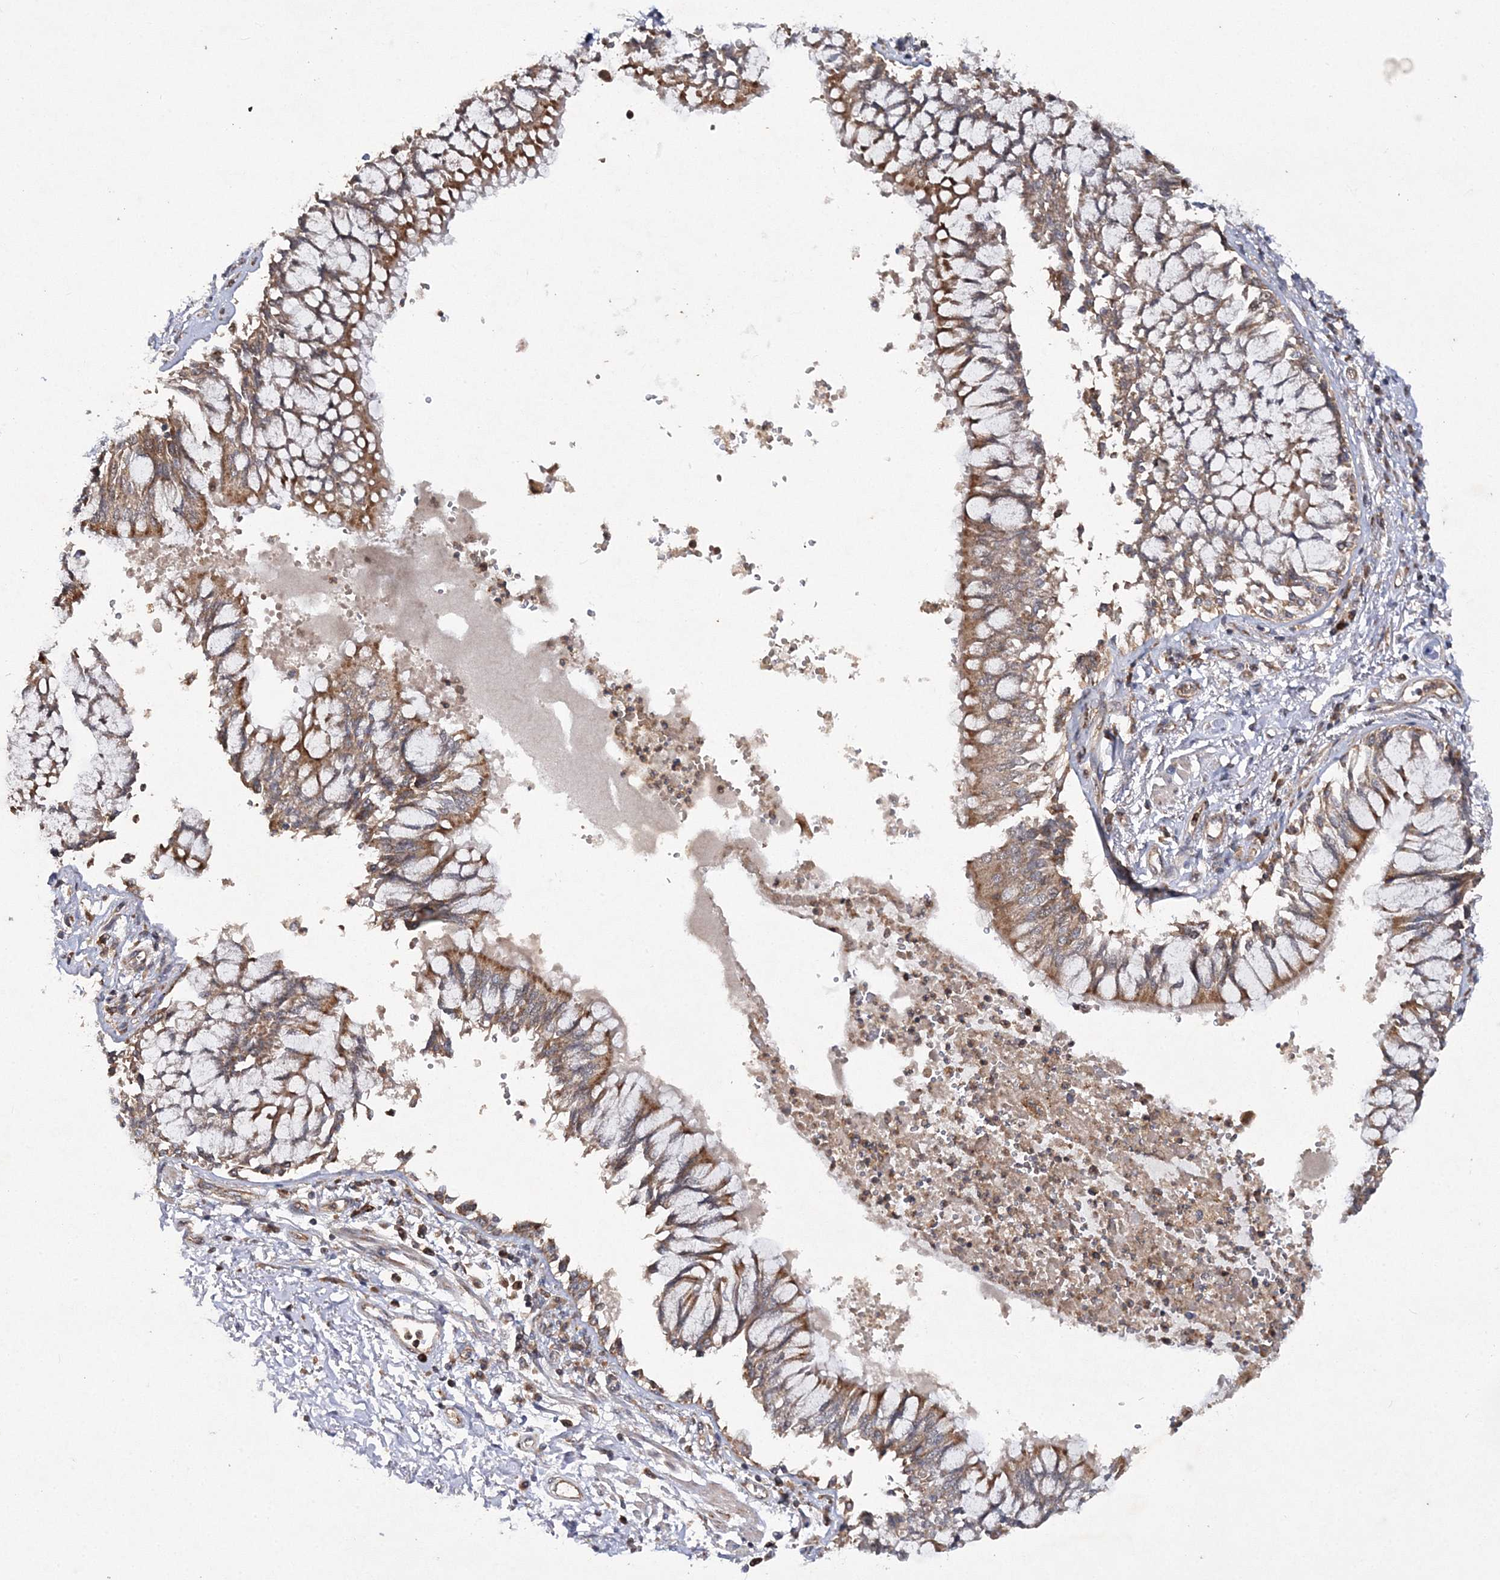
{"staining": {"intensity": "moderate", "quantity": "25%-75%", "location": "cytoplasmic/membranous"}, "tissue": "bronchus", "cell_type": "Respiratory epithelial cells", "image_type": "normal", "snomed": [{"axis": "morphology", "description": "Normal tissue, NOS"}, {"axis": "topography", "description": "Cartilage tissue"}, {"axis": "topography", "description": "Bronchus"}, {"axis": "topography", "description": "Lung"}], "caption": "IHC (DAB (3,3'-diaminobenzidine)) staining of benign human bronchus displays moderate cytoplasmic/membranous protein expression in approximately 25%-75% of respiratory epithelial cells. (Stains: DAB in brown, nuclei in blue, Microscopy: brightfield microscopy at high magnification).", "gene": "DNAJC13", "patient": {"sex": "female", "age": 49}}